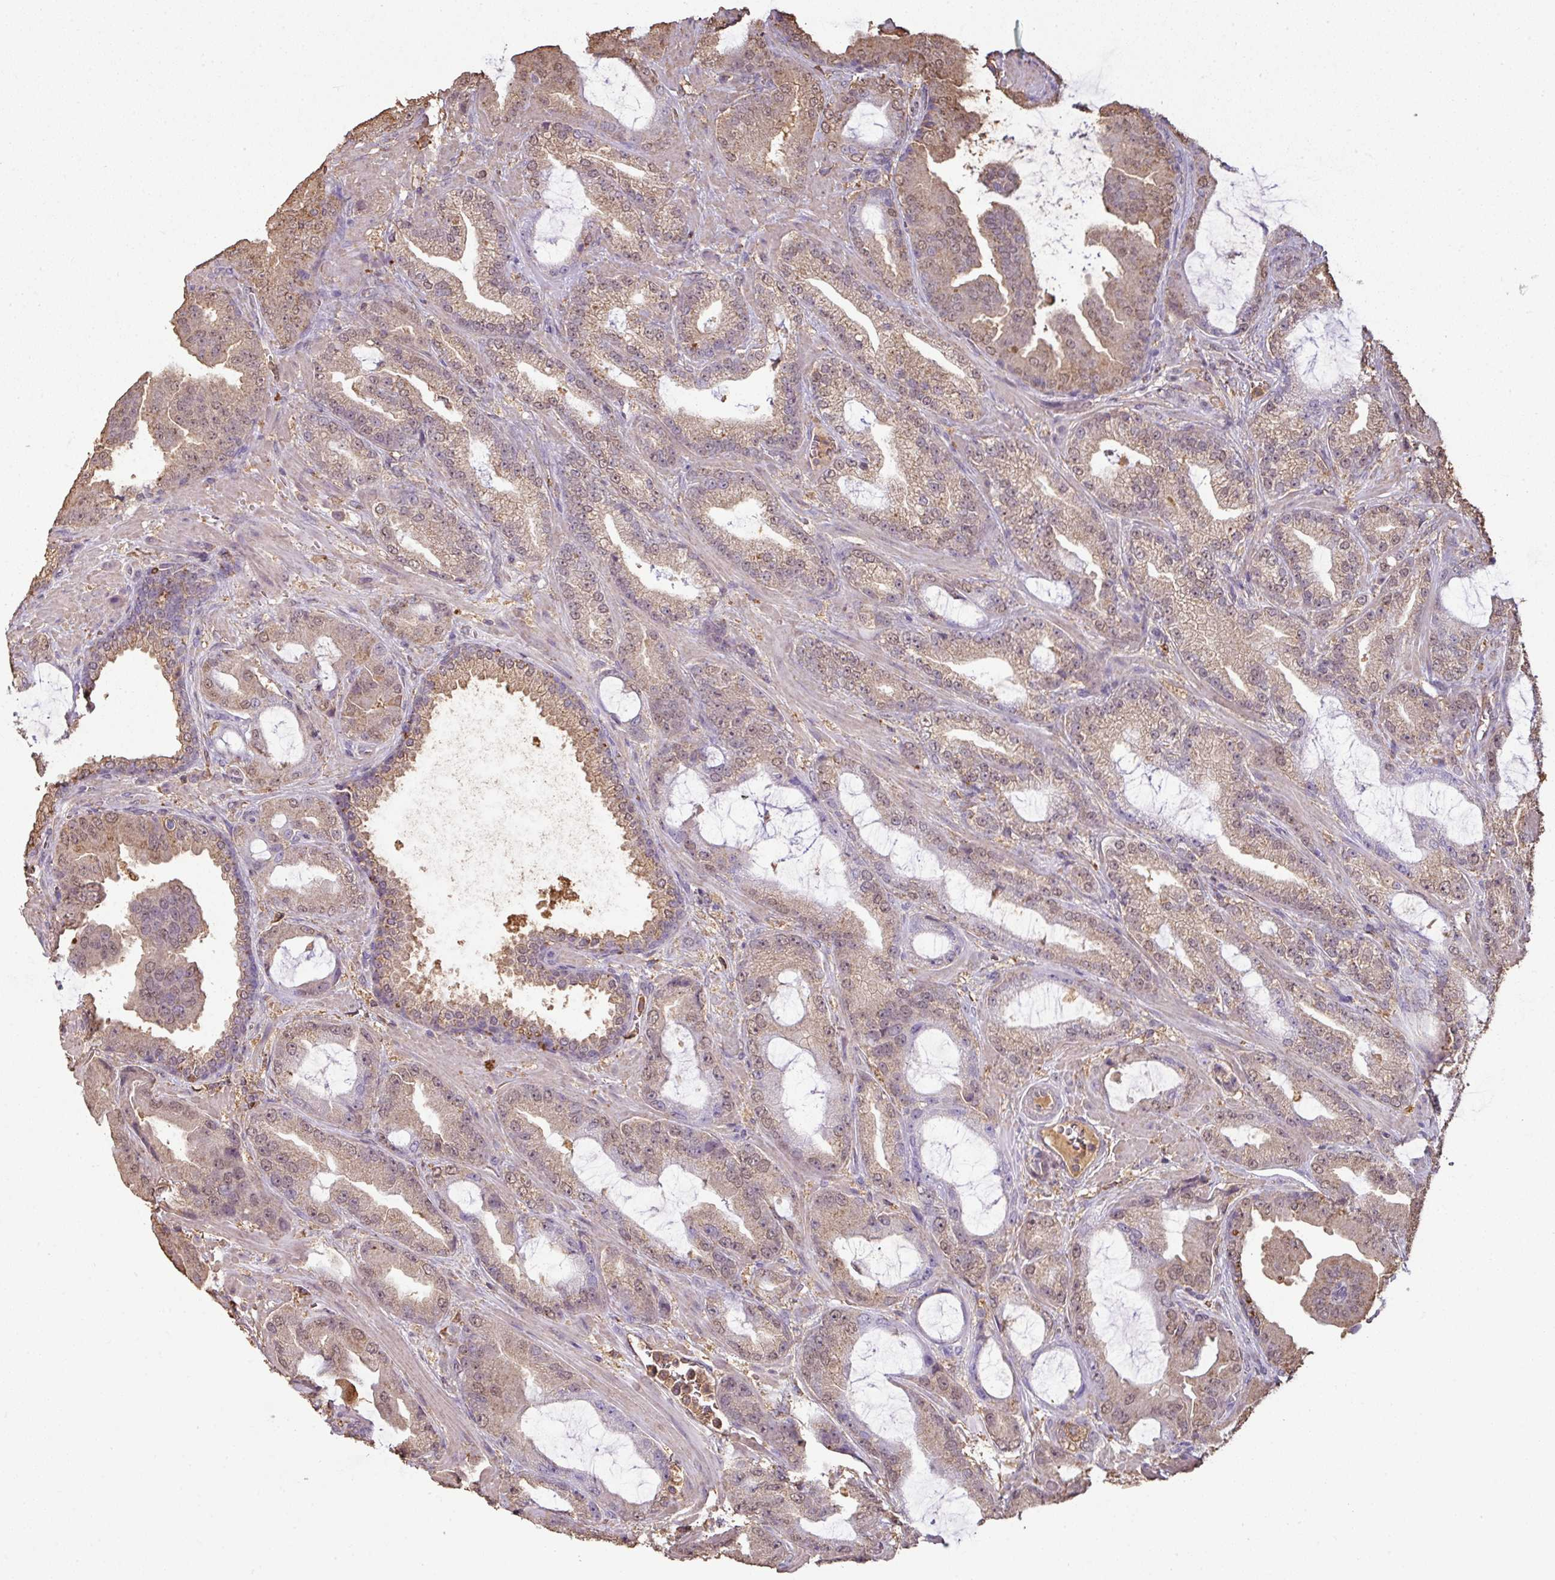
{"staining": {"intensity": "weak", "quantity": ">75%", "location": "cytoplasmic/membranous,nuclear"}, "tissue": "prostate cancer", "cell_type": "Tumor cells", "image_type": "cancer", "snomed": [{"axis": "morphology", "description": "Adenocarcinoma, High grade"}, {"axis": "topography", "description": "Prostate"}], "caption": "Weak cytoplasmic/membranous and nuclear staining is appreciated in about >75% of tumor cells in prostate cancer (high-grade adenocarcinoma).", "gene": "ATAT1", "patient": {"sex": "male", "age": 68}}